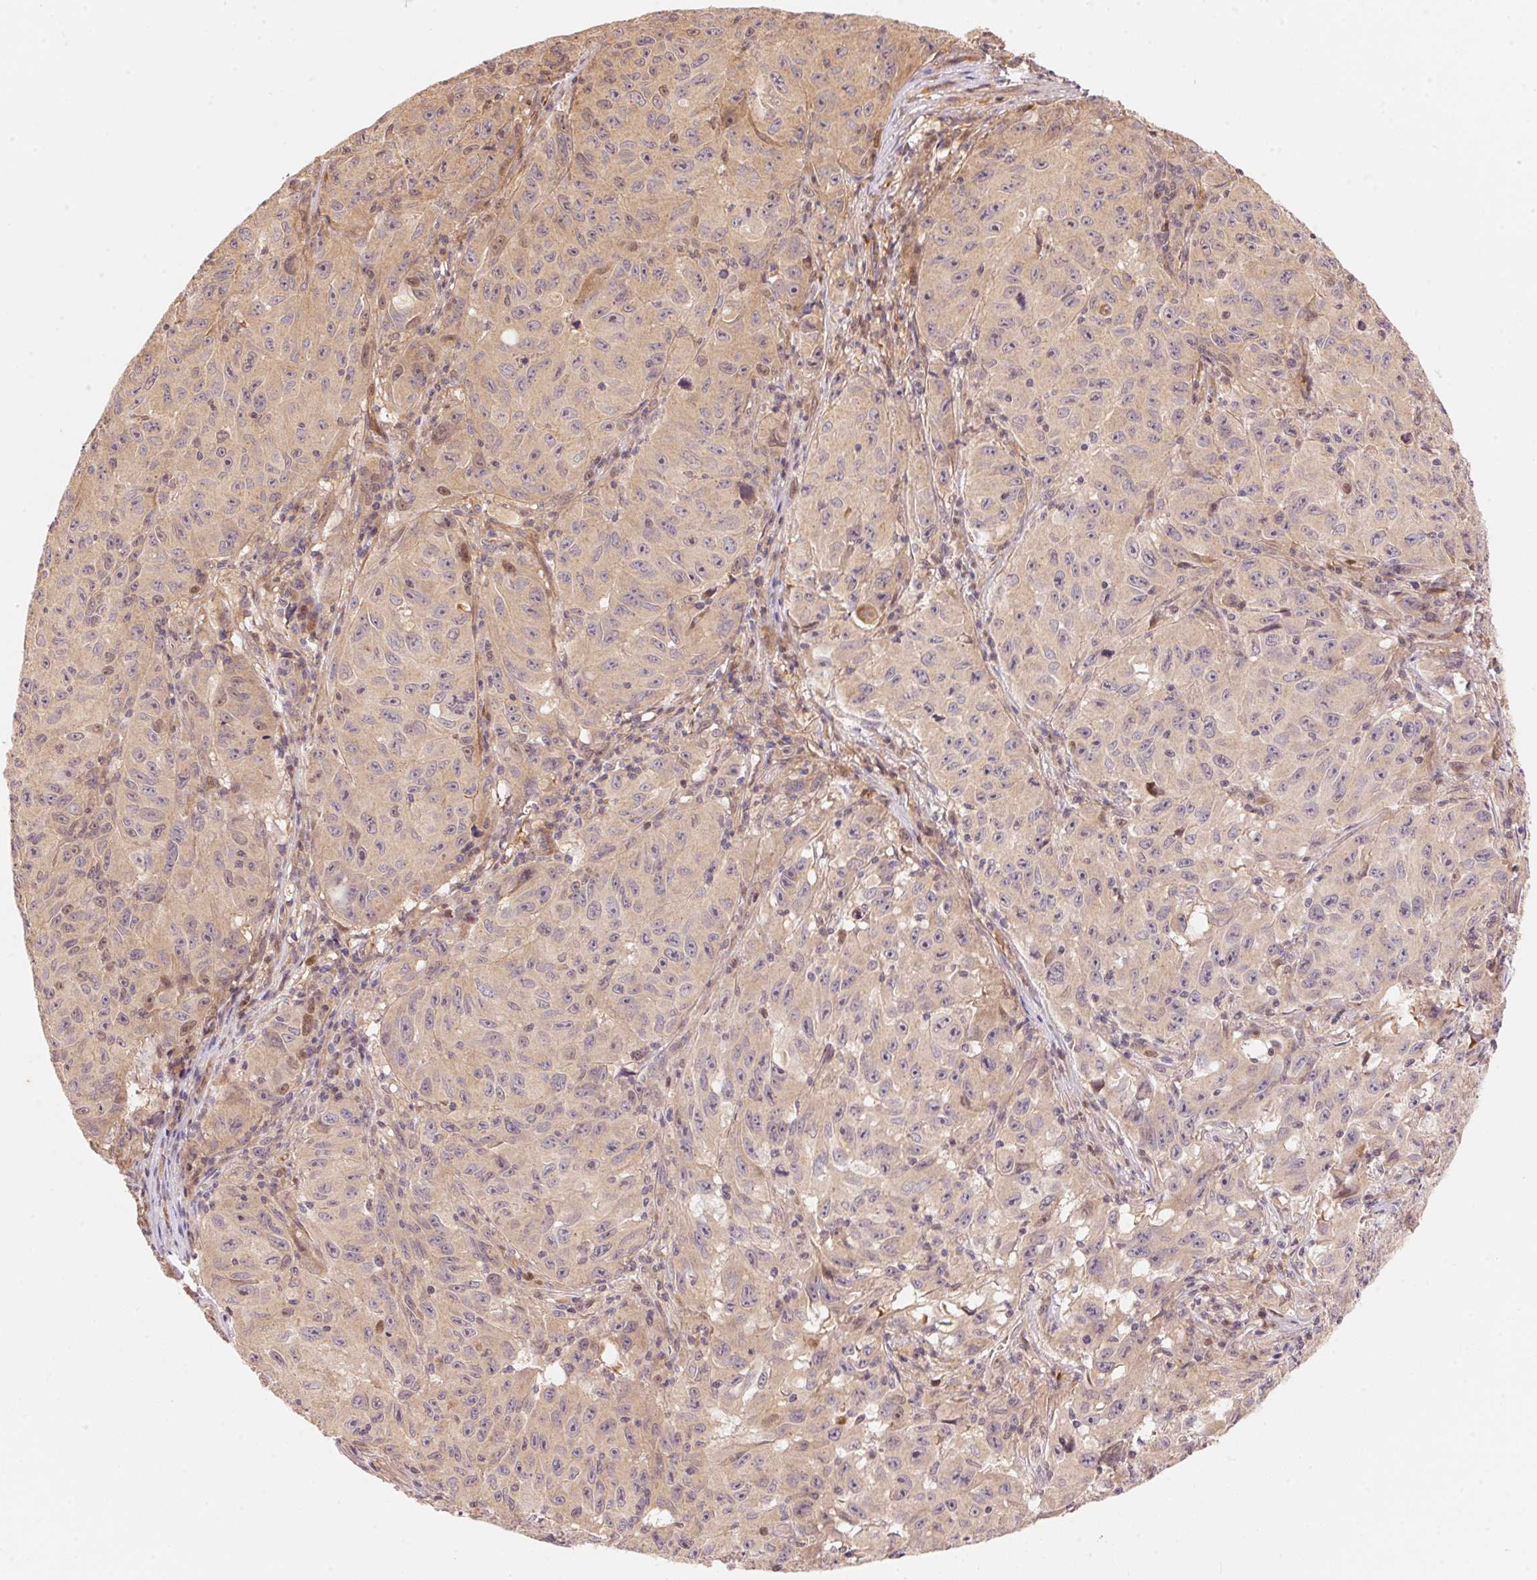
{"staining": {"intensity": "weak", "quantity": "25%-75%", "location": "cytoplasmic/membranous"}, "tissue": "melanoma", "cell_type": "Tumor cells", "image_type": "cancer", "snomed": [{"axis": "morphology", "description": "Malignant melanoma, NOS"}, {"axis": "topography", "description": "Vulva, labia, clitoris and Bartholin´s gland, NO"}], "caption": "Immunohistochemical staining of malignant melanoma displays low levels of weak cytoplasmic/membranous protein staining in approximately 25%-75% of tumor cells.", "gene": "TNIP2", "patient": {"sex": "female", "age": 75}}